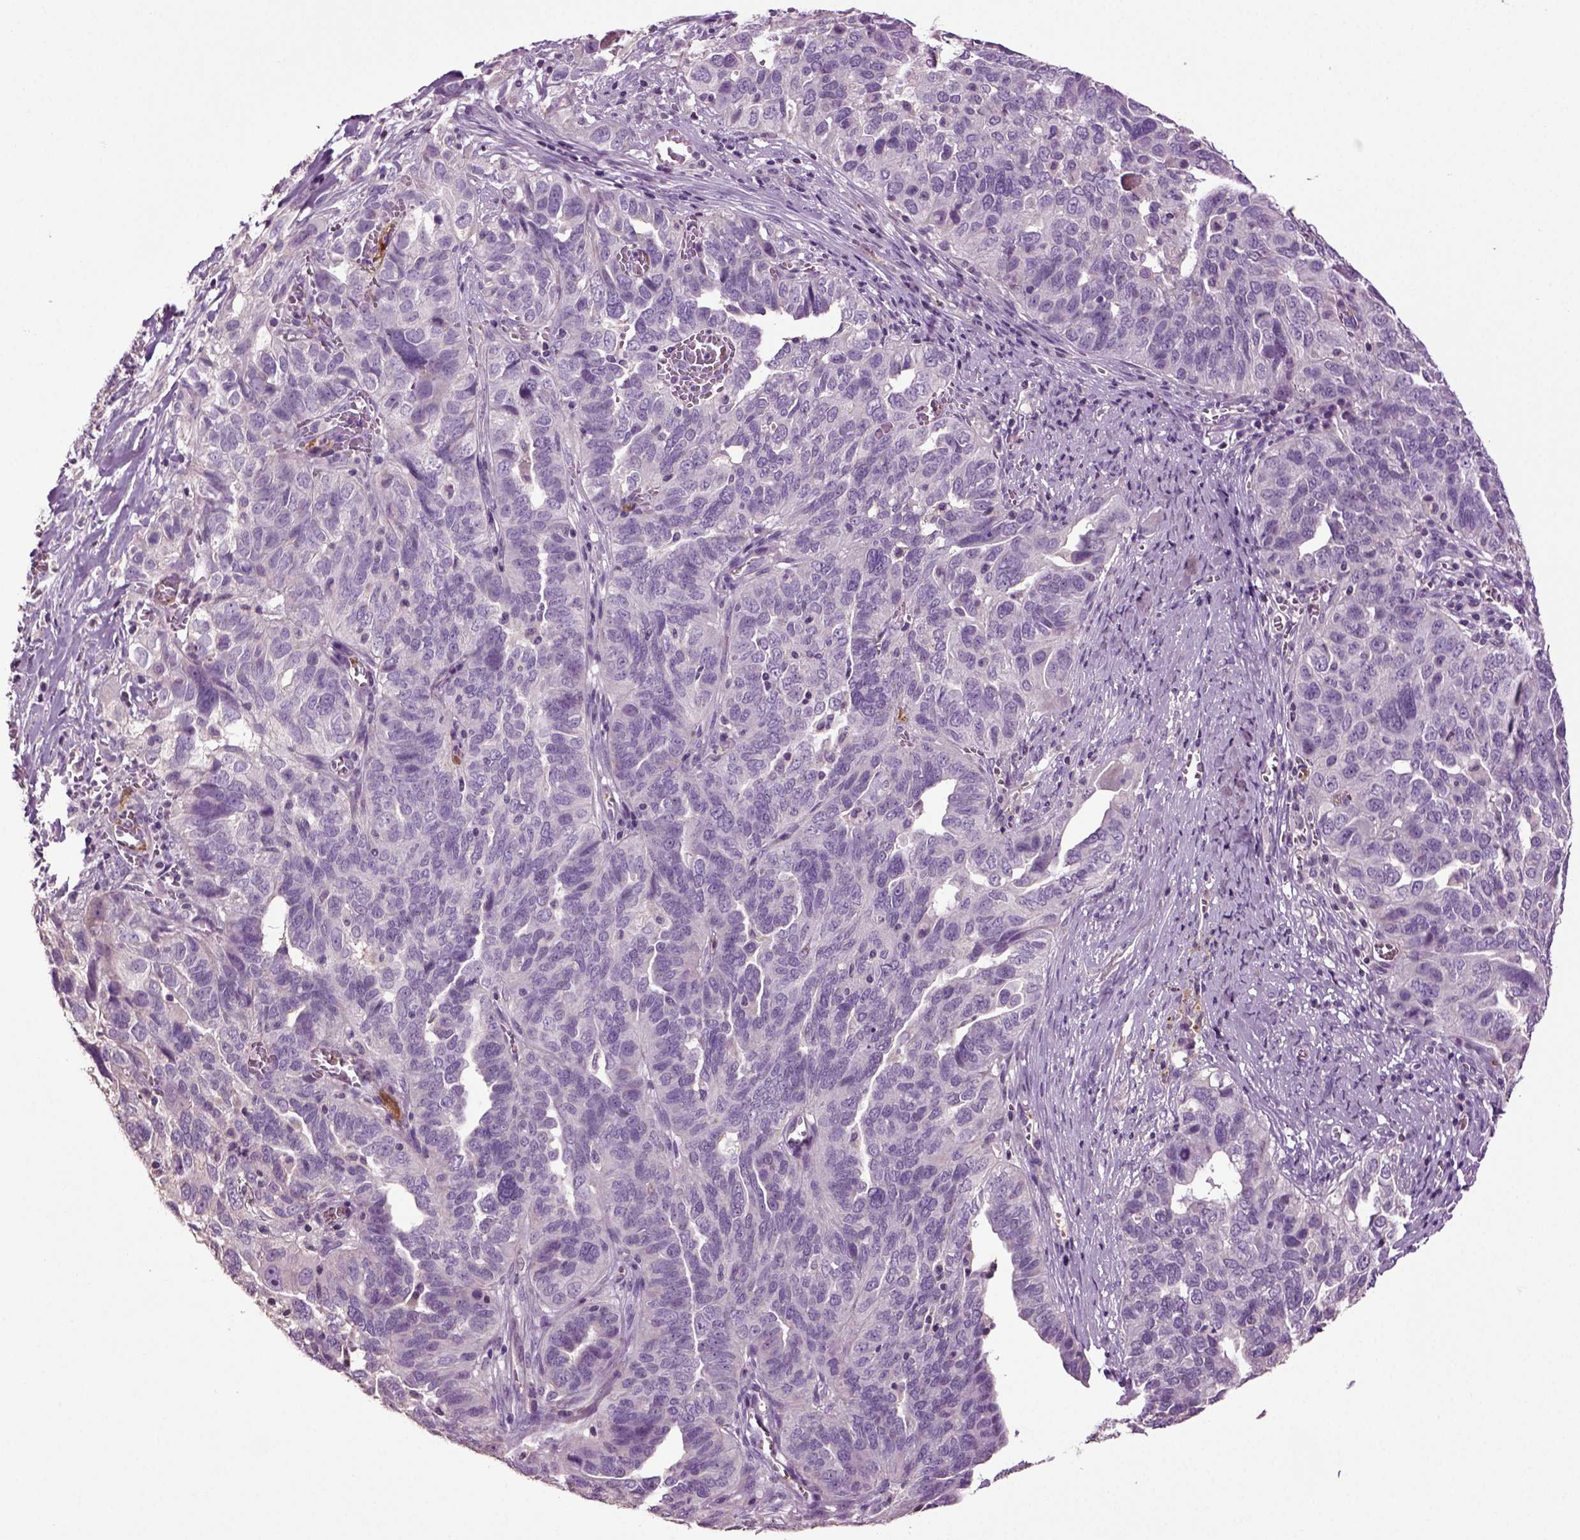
{"staining": {"intensity": "negative", "quantity": "none", "location": "none"}, "tissue": "ovarian cancer", "cell_type": "Tumor cells", "image_type": "cancer", "snomed": [{"axis": "morphology", "description": "Carcinoma, endometroid"}, {"axis": "topography", "description": "Soft tissue"}, {"axis": "topography", "description": "Ovary"}], "caption": "A histopathology image of human ovarian cancer is negative for staining in tumor cells.", "gene": "DEFB118", "patient": {"sex": "female", "age": 52}}